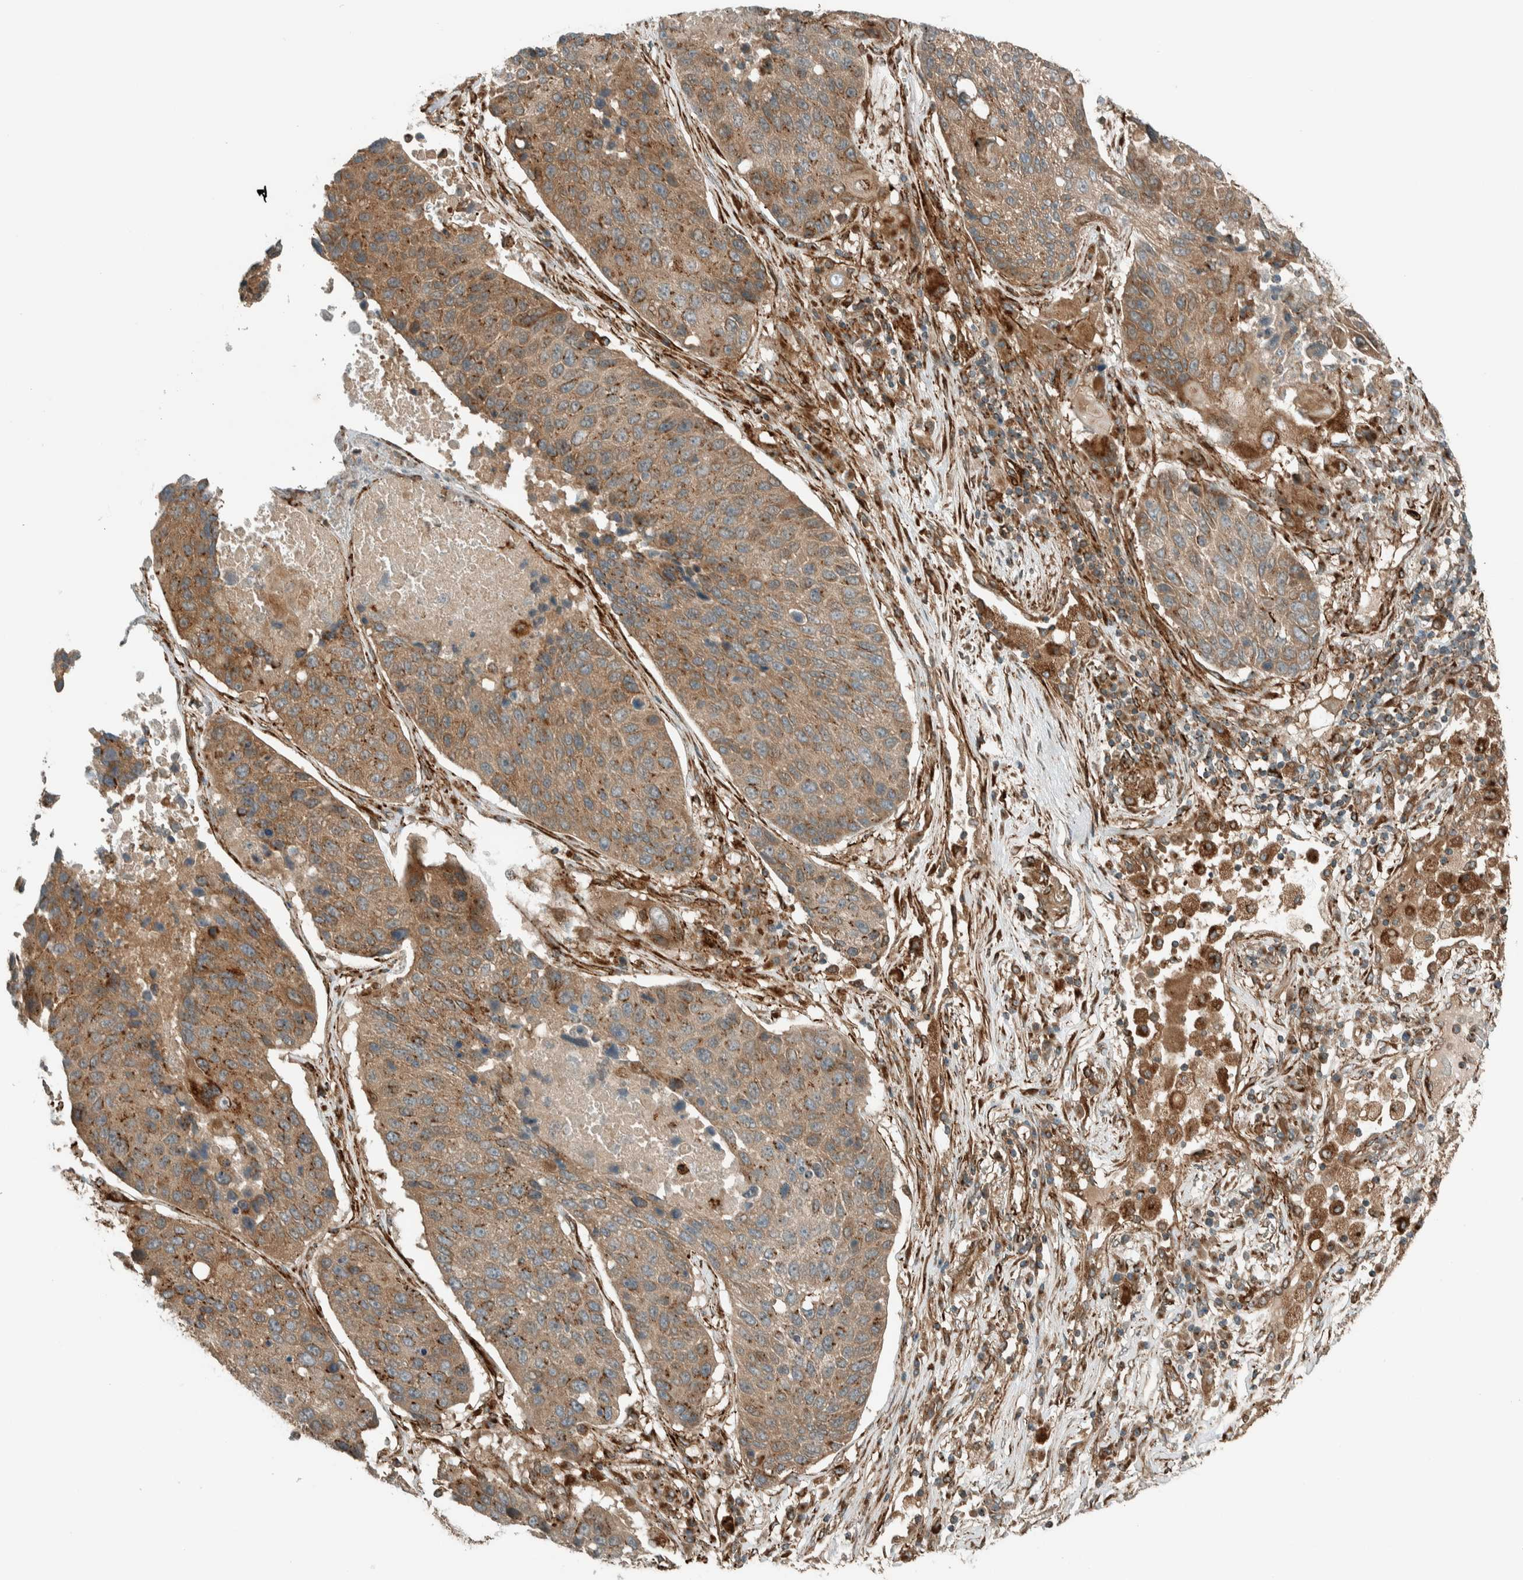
{"staining": {"intensity": "moderate", "quantity": ">75%", "location": "cytoplasmic/membranous"}, "tissue": "lung cancer", "cell_type": "Tumor cells", "image_type": "cancer", "snomed": [{"axis": "morphology", "description": "Squamous cell carcinoma, NOS"}, {"axis": "topography", "description": "Lung"}], "caption": "Immunohistochemistry (IHC) of squamous cell carcinoma (lung) demonstrates medium levels of moderate cytoplasmic/membranous positivity in about >75% of tumor cells. (DAB = brown stain, brightfield microscopy at high magnification).", "gene": "EXOC7", "patient": {"sex": "male", "age": 61}}